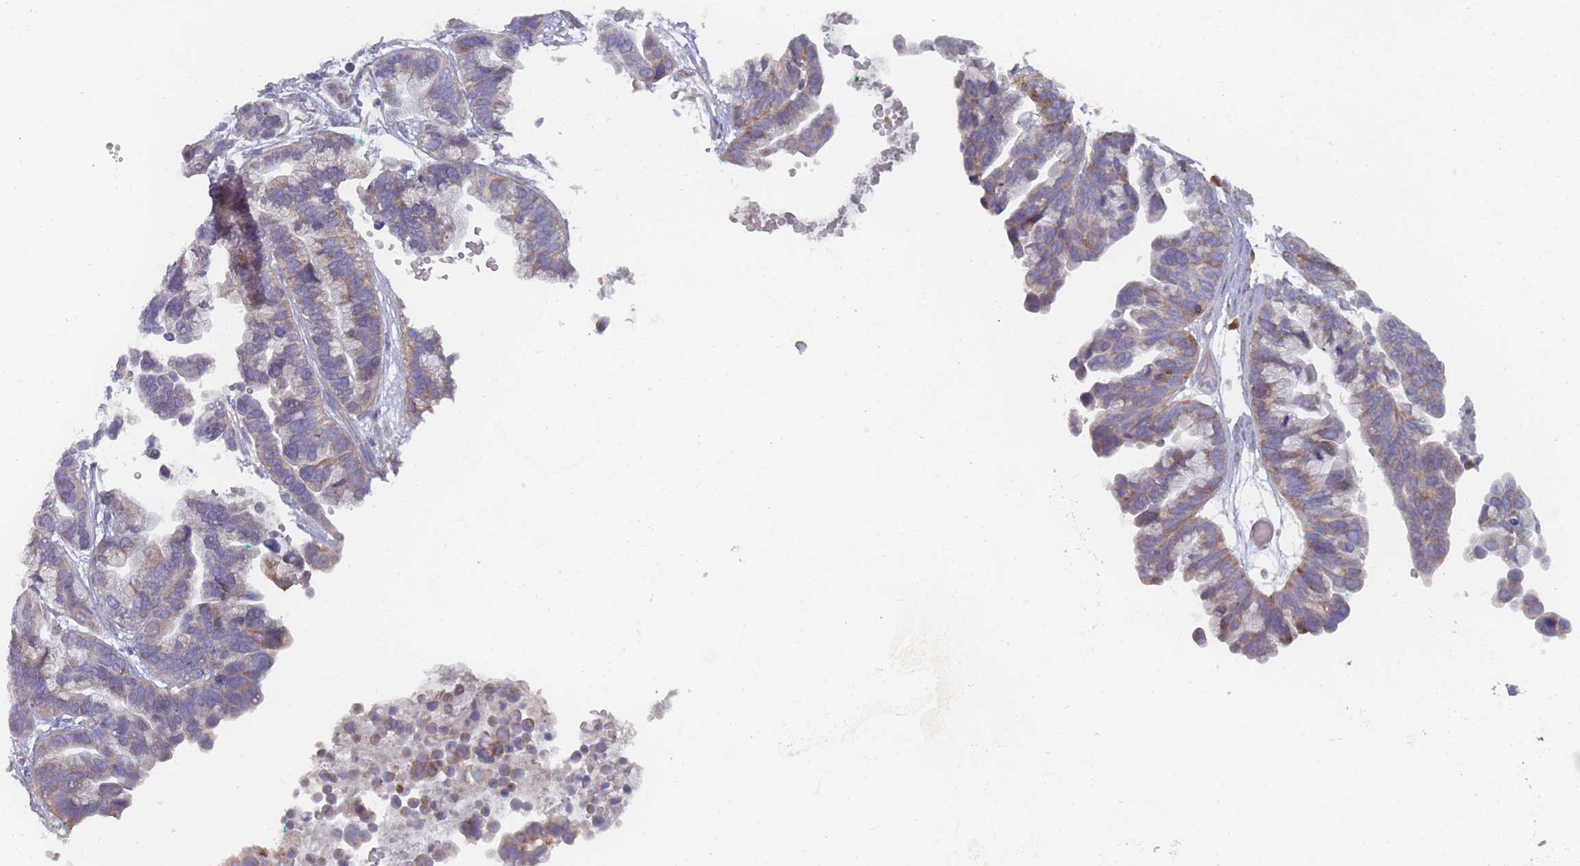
{"staining": {"intensity": "moderate", "quantity": "25%-75%", "location": "cytoplasmic/membranous"}, "tissue": "ovarian cancer", "cell_type": "Tumor cells", "image_type": "cancer", "snomed": [{"axis": "morphology", "description": "Cystadenocarcinoma, serous, NOS"}, {"axis": "topography", "description": "Ovary"}], "caption": "Protein expression analysis of ovarian cancer reveals moderate cytoplasmic/membranous positivity in approximately 25%-75% of tumor cells. (DAB = brown stain, brightfield microscopy at high magnification).", "gene": "CACNG5", "patient": {"sex": "female", "age": 56}}